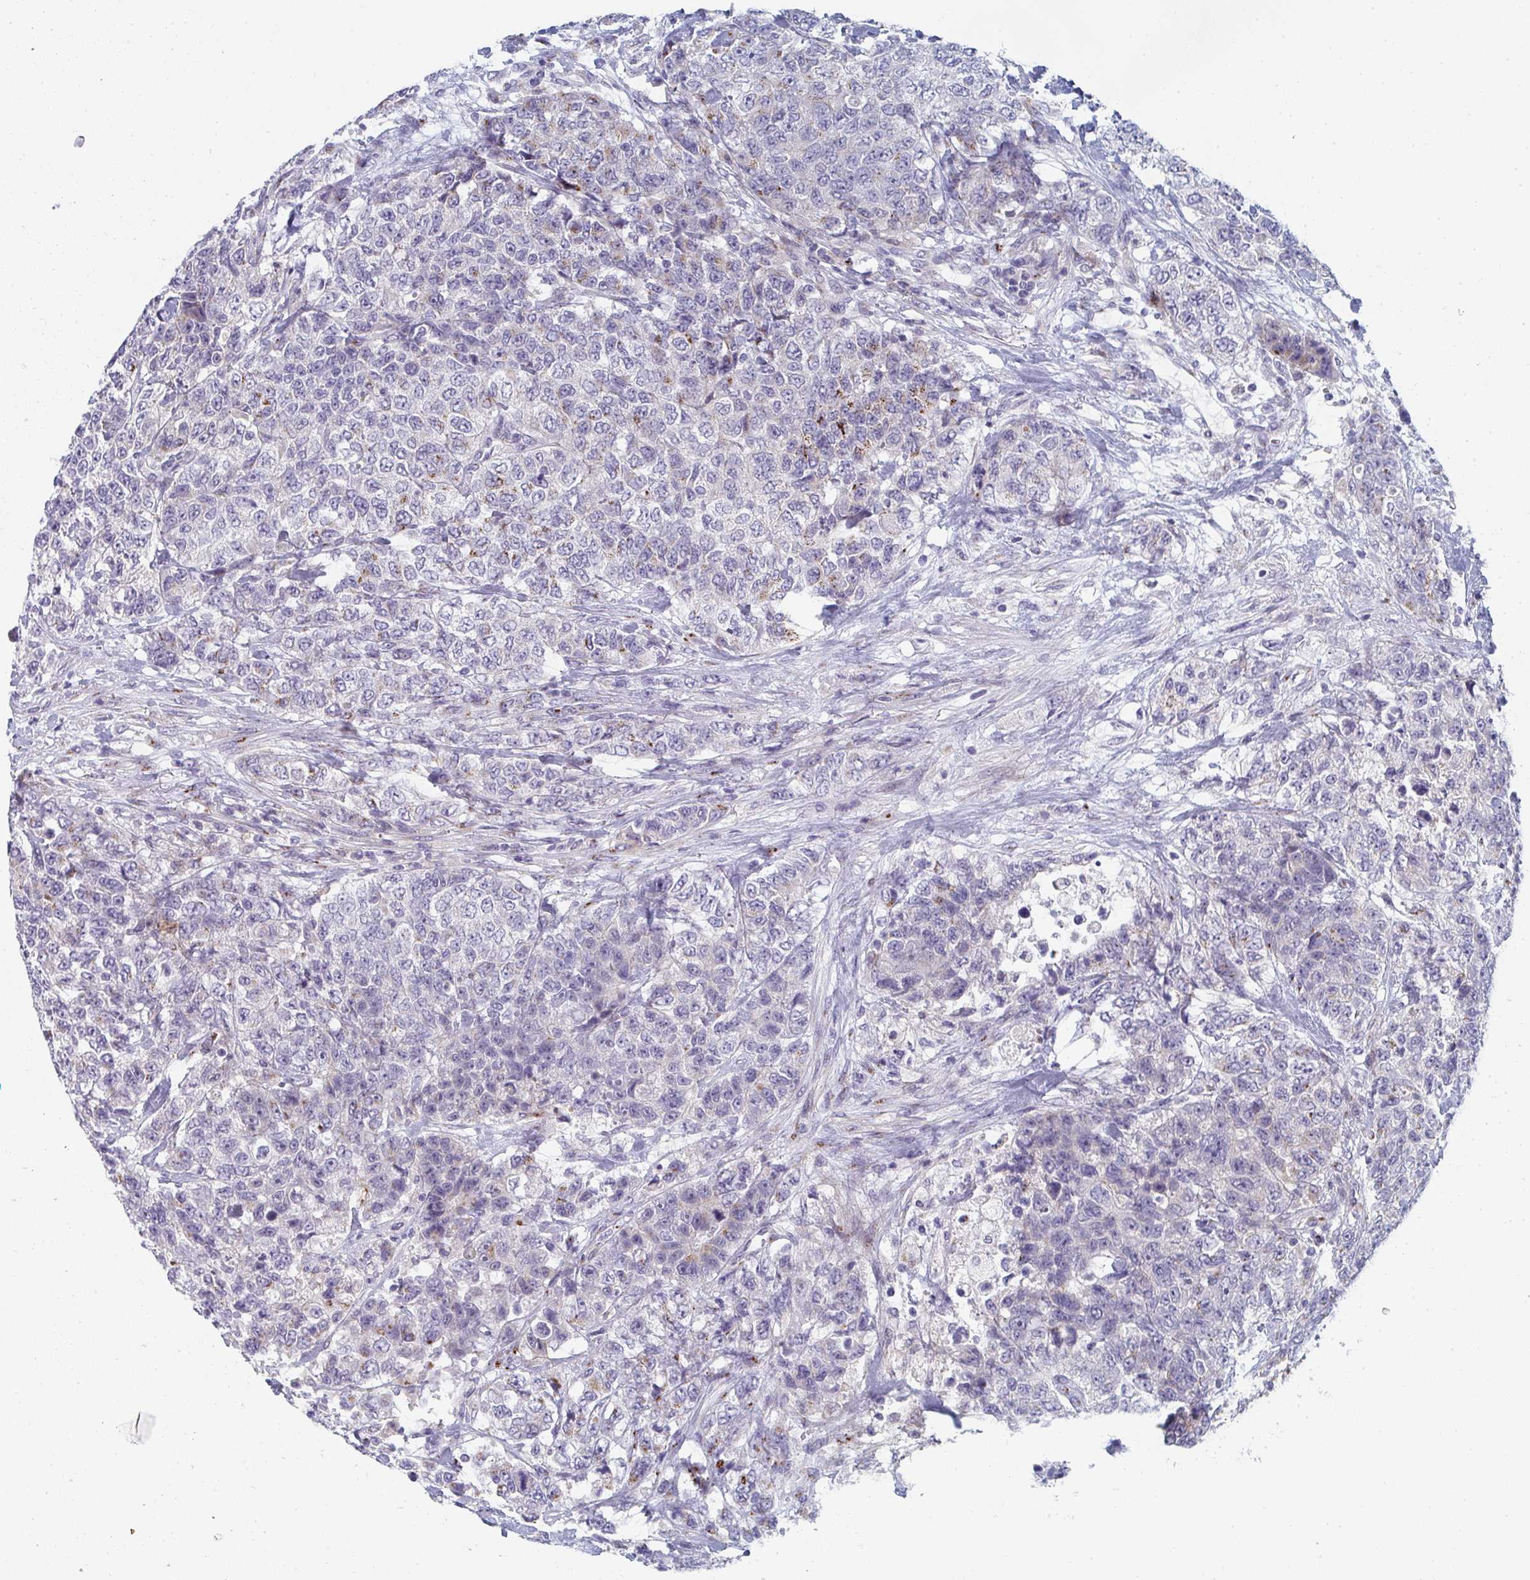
{"staining": {"intensity": "moderate", "quantity": "<25%", "location": "cytoplasmic/membranous"}, "tissue": "urothelial cancer", "cell_type": "Tumor cells", "image_type": "cancer", "snomed": [{"axis": "morphology", "description": "Urothelial carcinoma, High grade"}, {"axis": "topography", "description": "Urinary bladder"}], "caption": "Immunohistochemistry (IHC) (DAB (3,3'-diaminobenzidine)) staining of human urothelial cancer exhibits moderate cytoplasmic/membranous protein positivity in approximately <25% of tumor cells.", "gene": "PSMG1", "patient": {"sex": "female", "age": 78}}